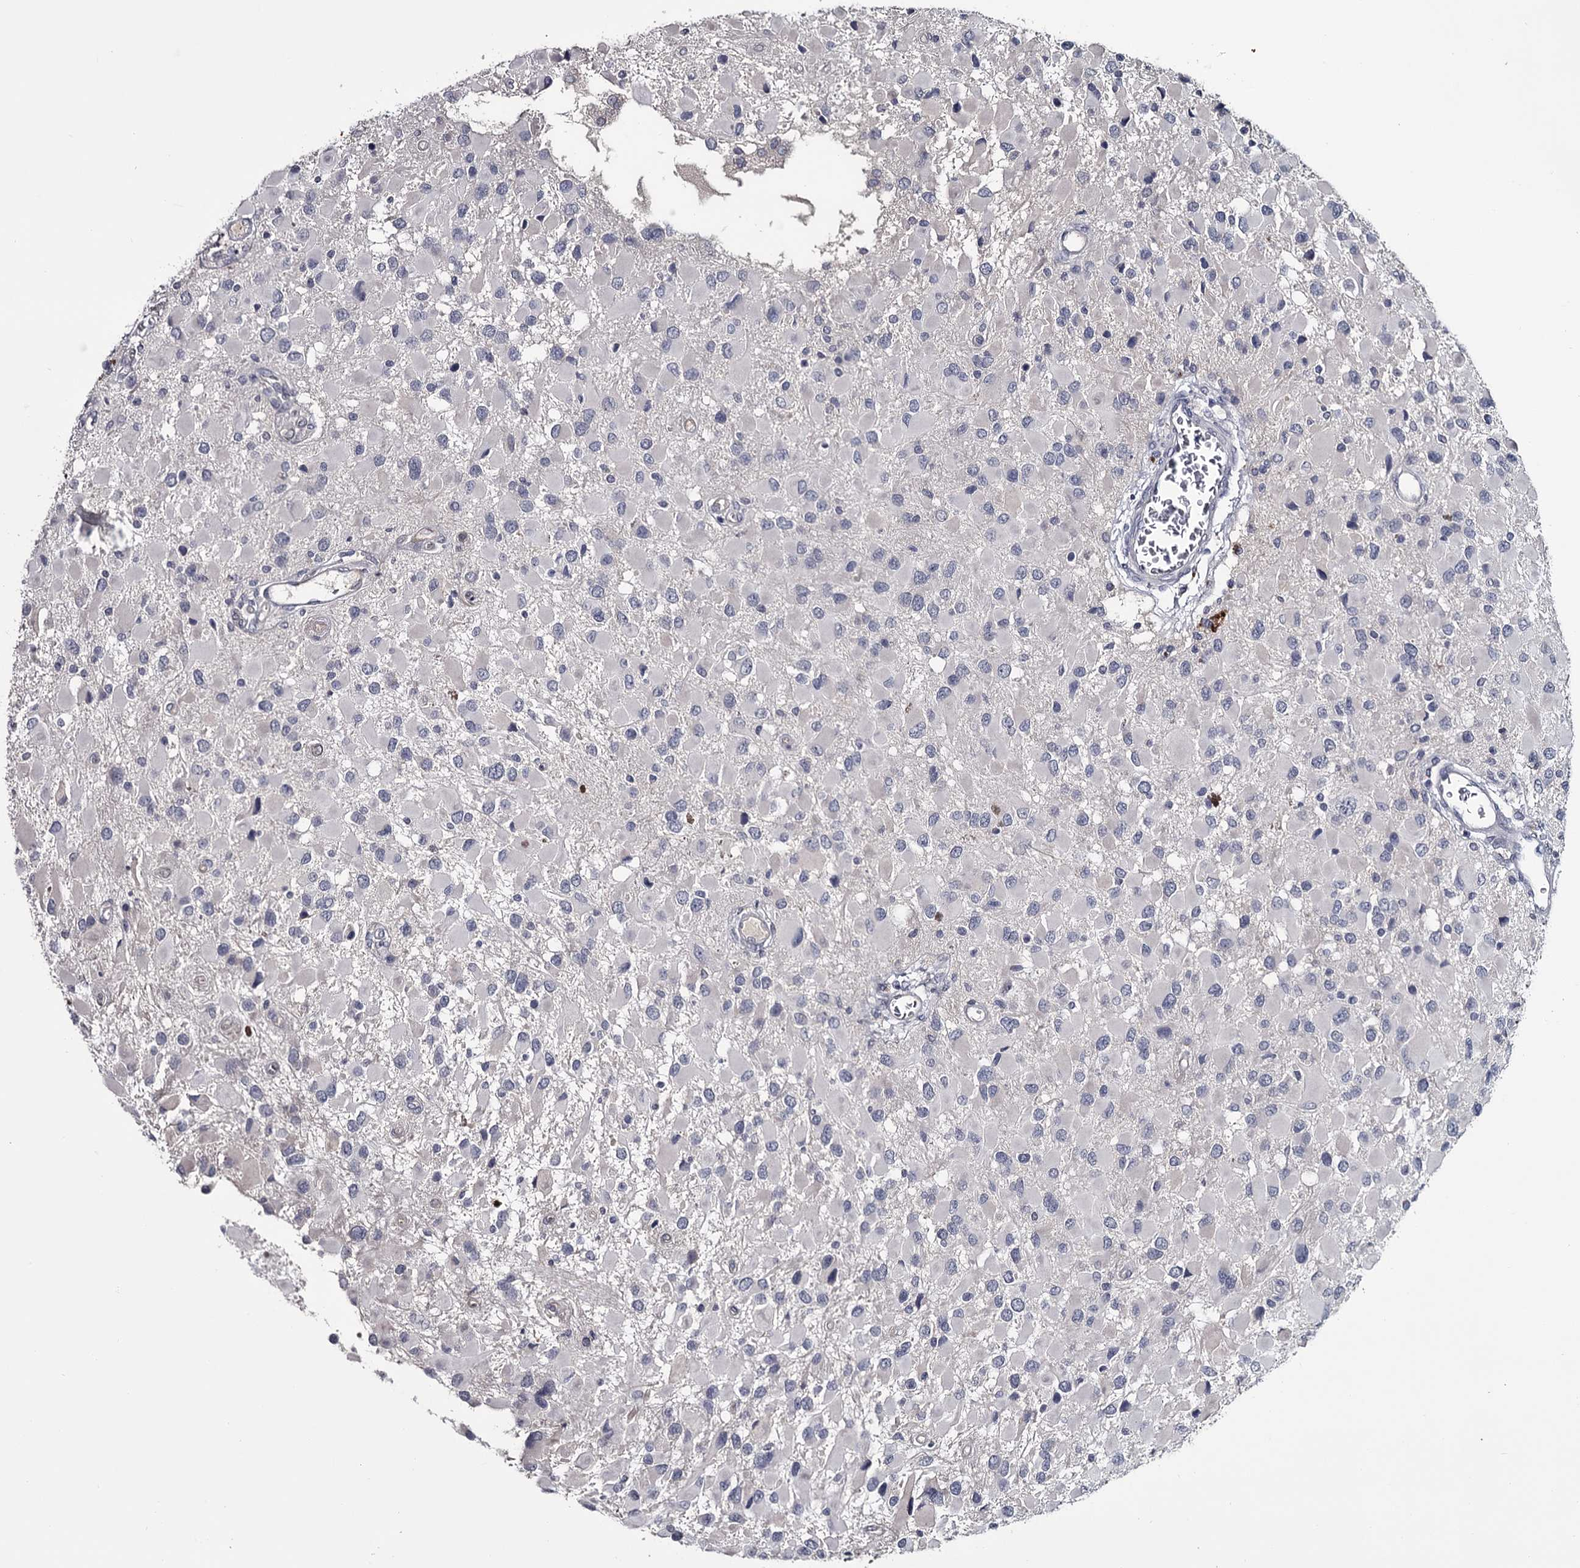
{"staining": {"intensity": "negative", "quantity": "none", "location": "none"}, "tissue": "glioma", "cell_type": "Tumor cells", "image_type": "cancer", "snomed": [{"axis": "morphology", "description": "Glioma, malignant, High grade"}, {"axis": "topography", "description": "Brain"}], "caption": "IHC of human glioma exhibits no staining in tumor cells.", "gene": "DAO", "patient": {"sex": "male", "age": 53}}